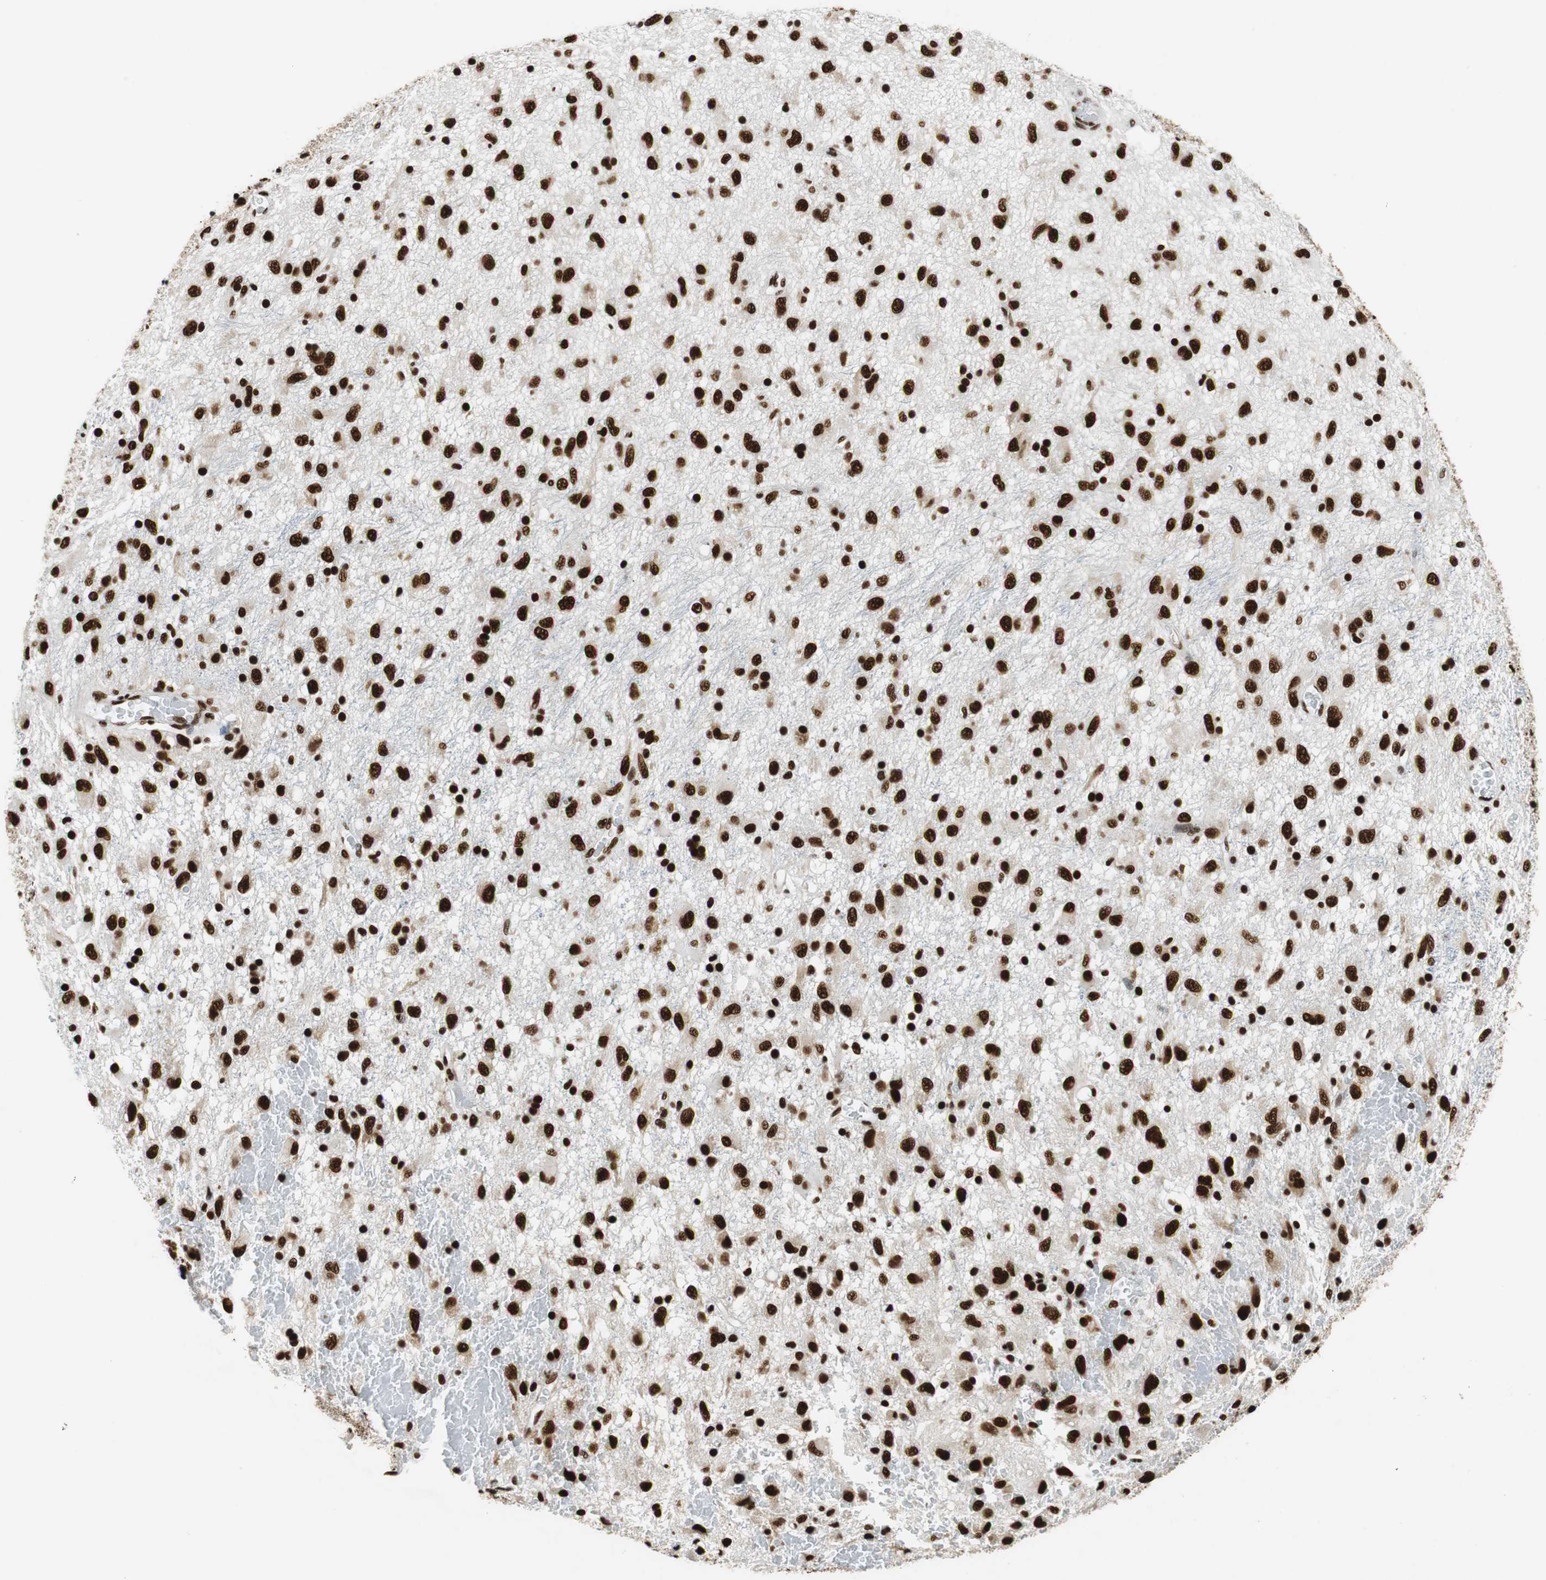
{"staining": {"intensity": "strong", "quantity": ">75%", "location": "nuclear"}, "tissue": "glioma", "cell_type": "Tumor cells", "image_type": "cancer", "snomed": [{"axis": "morphology", "description": "Glioma, malignant, Low grade"}, {"axis": "topography", "description": "Brain"}], "caption": "Protein expression analysis of human malignant glioma (low-grade) reveals strong nuclear positivity in approximately >75% of tumor cells. The staining was performed using DAB, with brown indicating positive protein expression. Nuclei are stained blue with hematoxylin.", "gene": "PRKDC", "patient": {"sex": "male", "age": 77}}